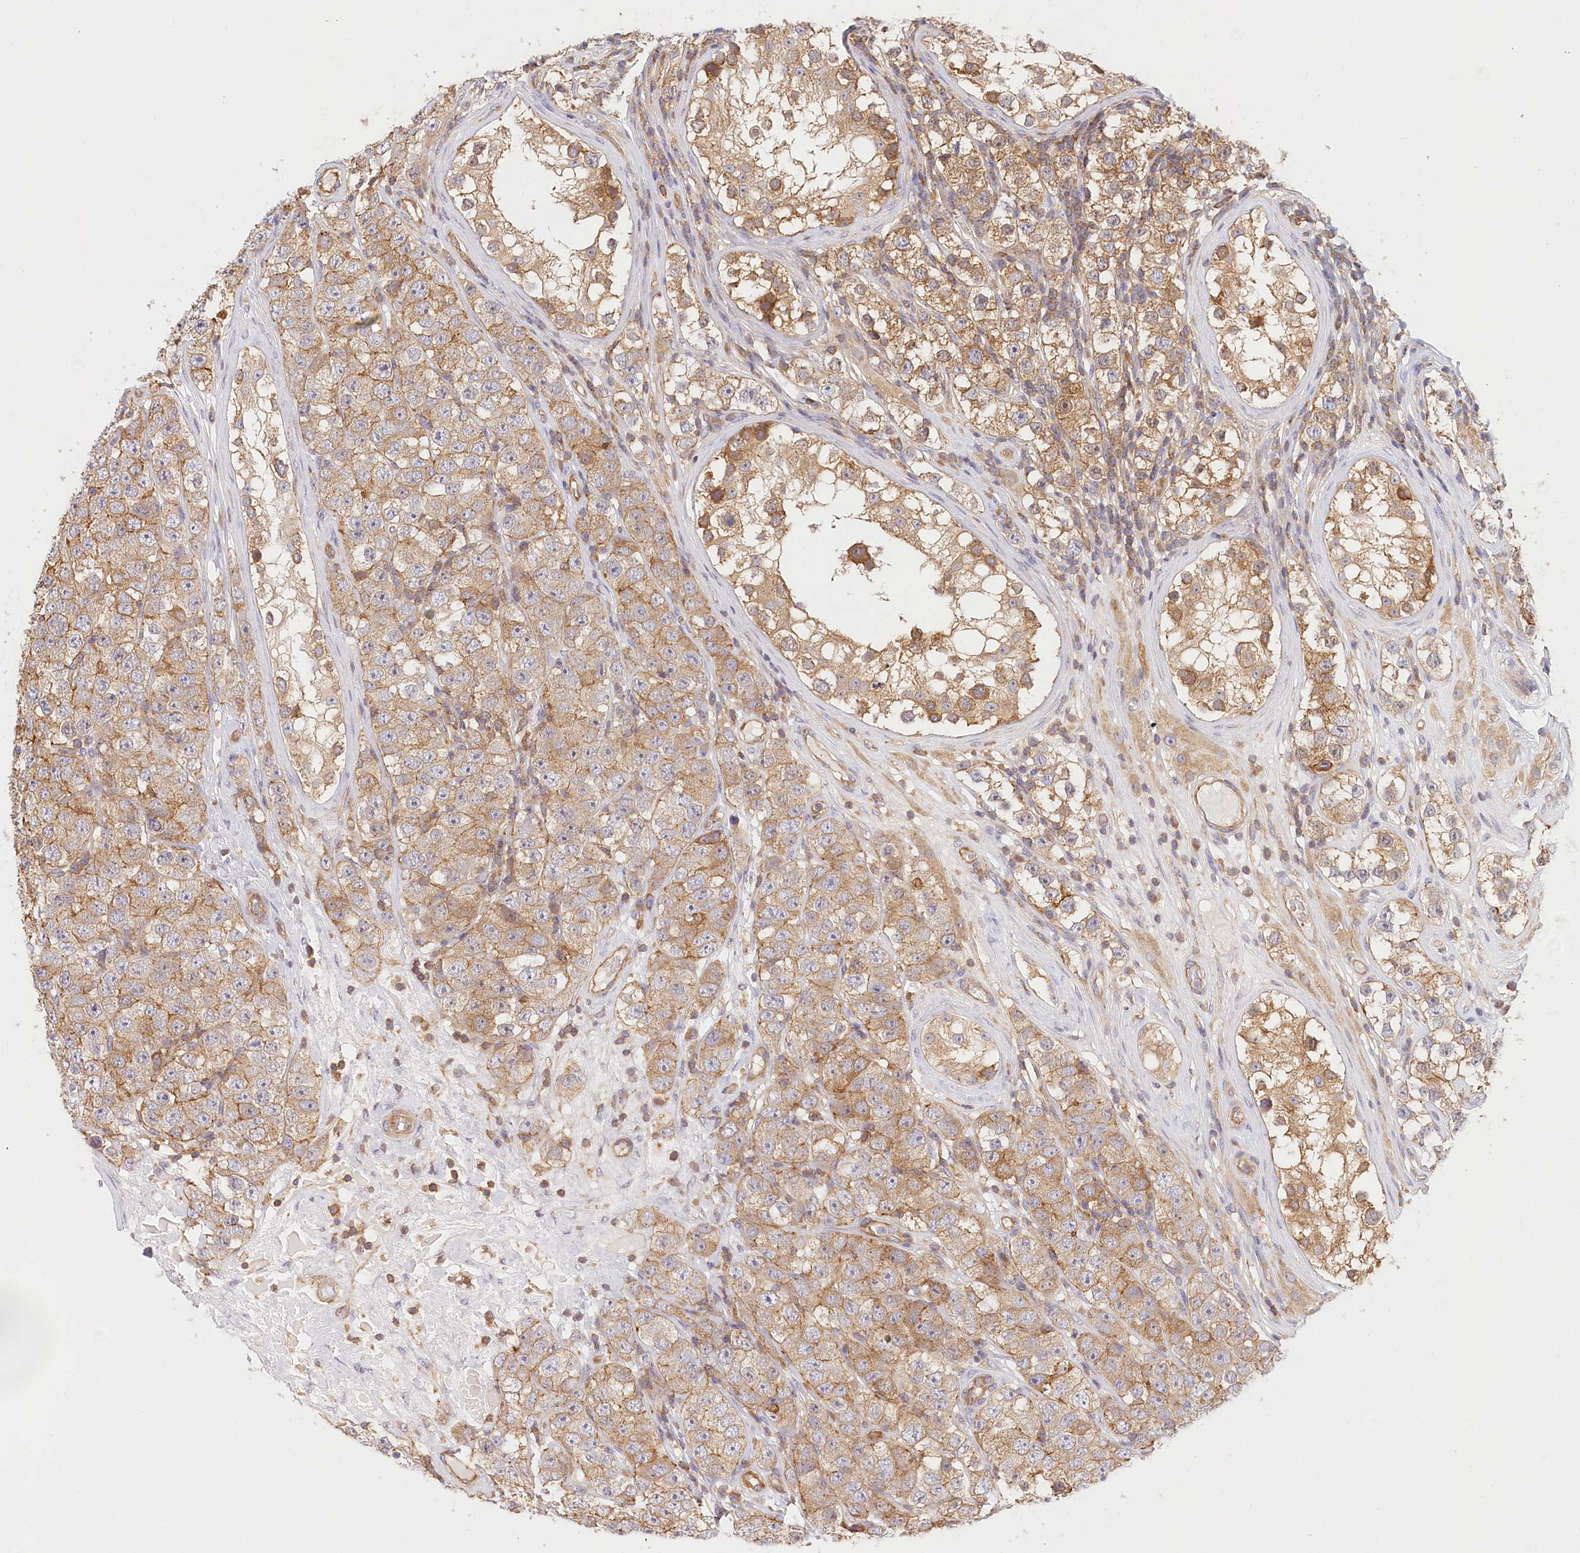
{"staining": {"intensity": "moderate", "quantity": ">75%", "location": "cytoplasmic/membranous"}, "tissue": "testis cancer", "cell_type": "Tumor cells", "image_type": "cancer", "snomed": [{"axis": "morphology", "description": "Seminoma, NOS"}, {"axis": "topography", "description": "Testis"}], "caption": "Moderate cytoplasmic/membranous protein staining is present in about >75% of tumor cells in testis seminoma. Using DAB (brown) and hematoxylin (blue) stains, captured at high magnification using brightfield microscopy.", "gene": "UMPS", "patient": {"sex": "male", "age": 28}}